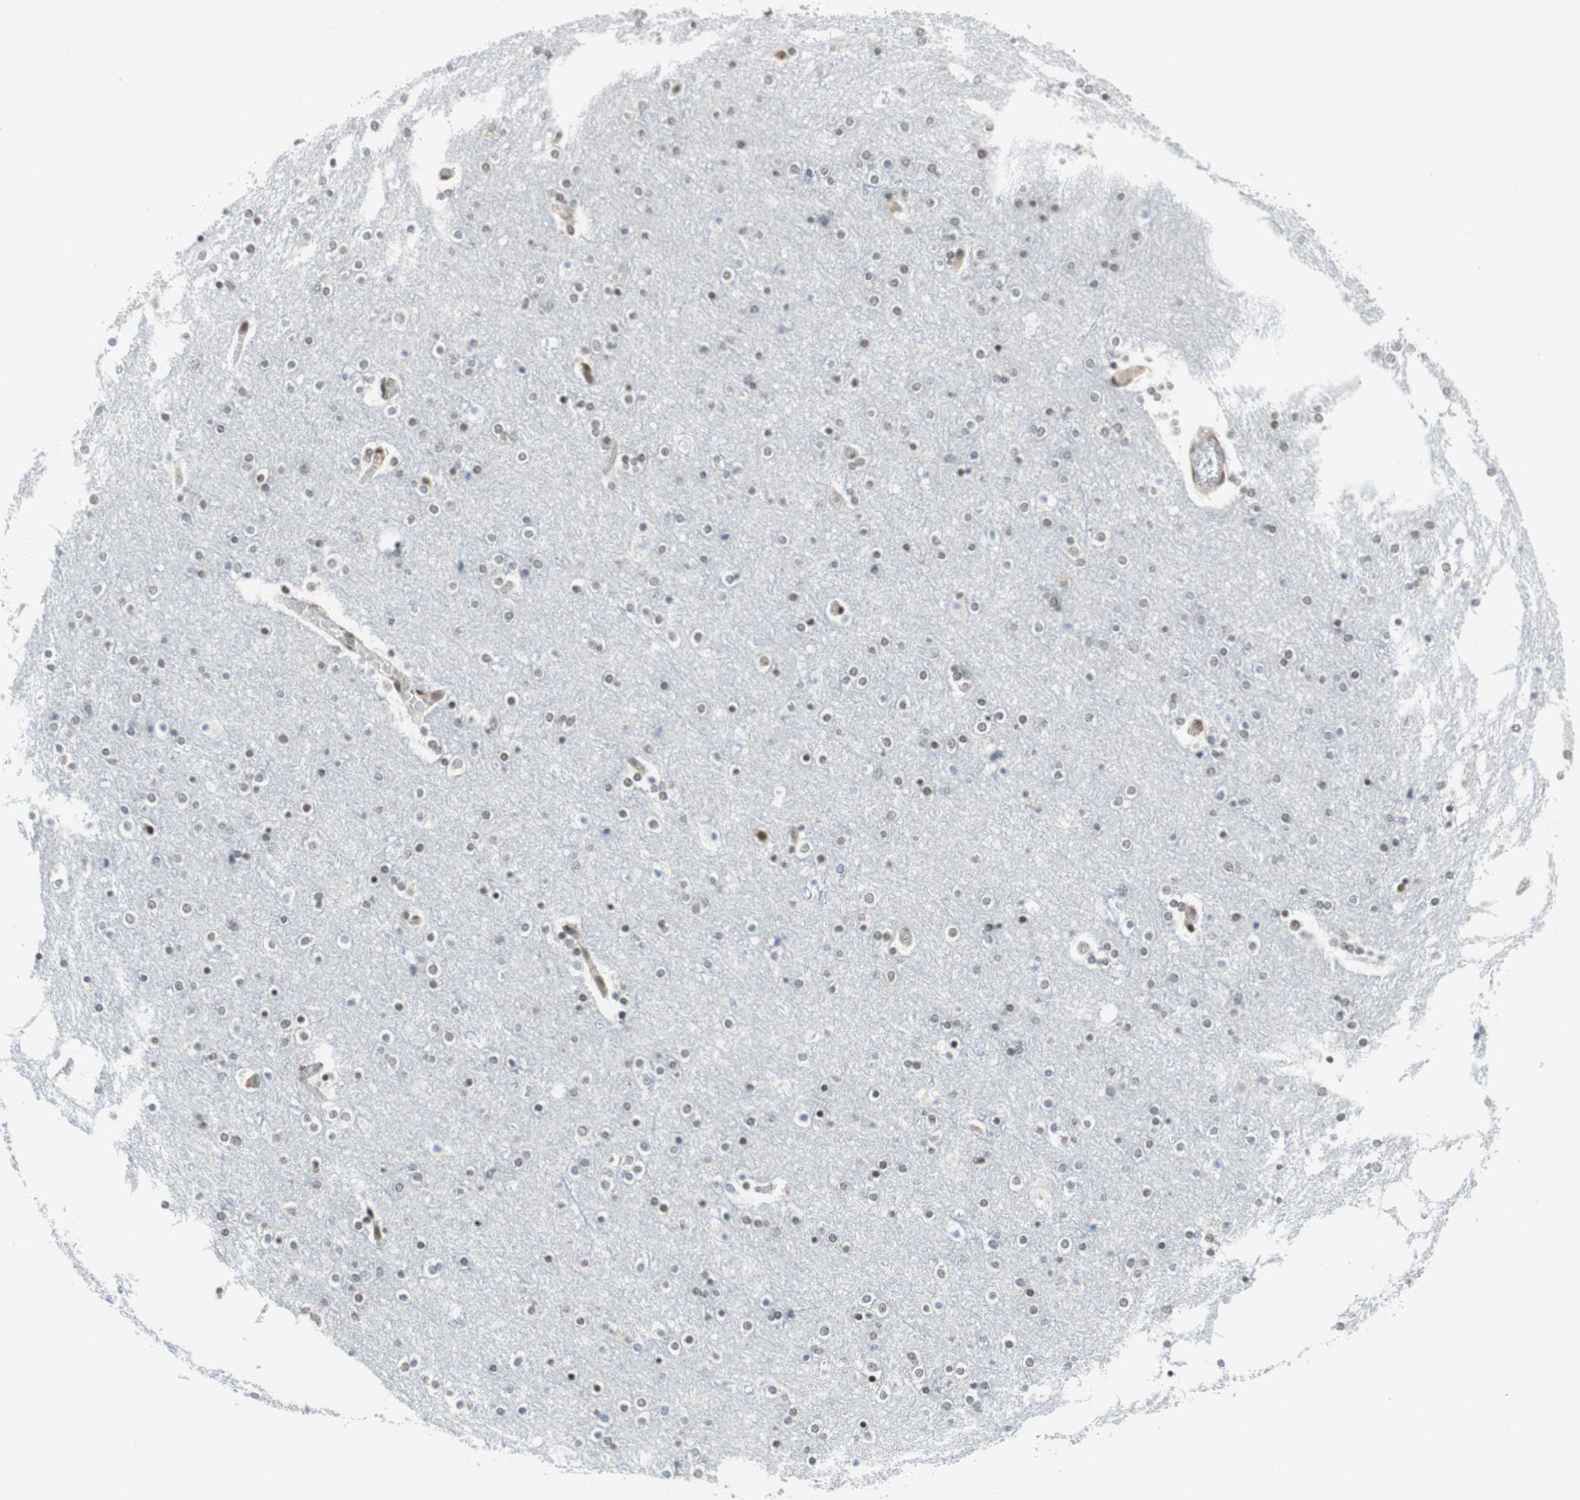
{"staining": {"intensity": "weak", "quantity": "<25%", "location": "cytoplasmic/membranous,nuclear"}, "tissue": "cerebral cortex", "cell_type": "Endothelial cells", "image_type": "normal", "snomed": [{"axis": "morphology", "description": "Normal tissue, NOS"}, {"axis": "topography", "description": "Cerebral cortex"}], "caption": "The immunohistochemistry image has no significant positivity in endothelial cells of cerebral cortex.", "gene": "ZNF512B", "patient": {"sex": "female", "age": 54}}